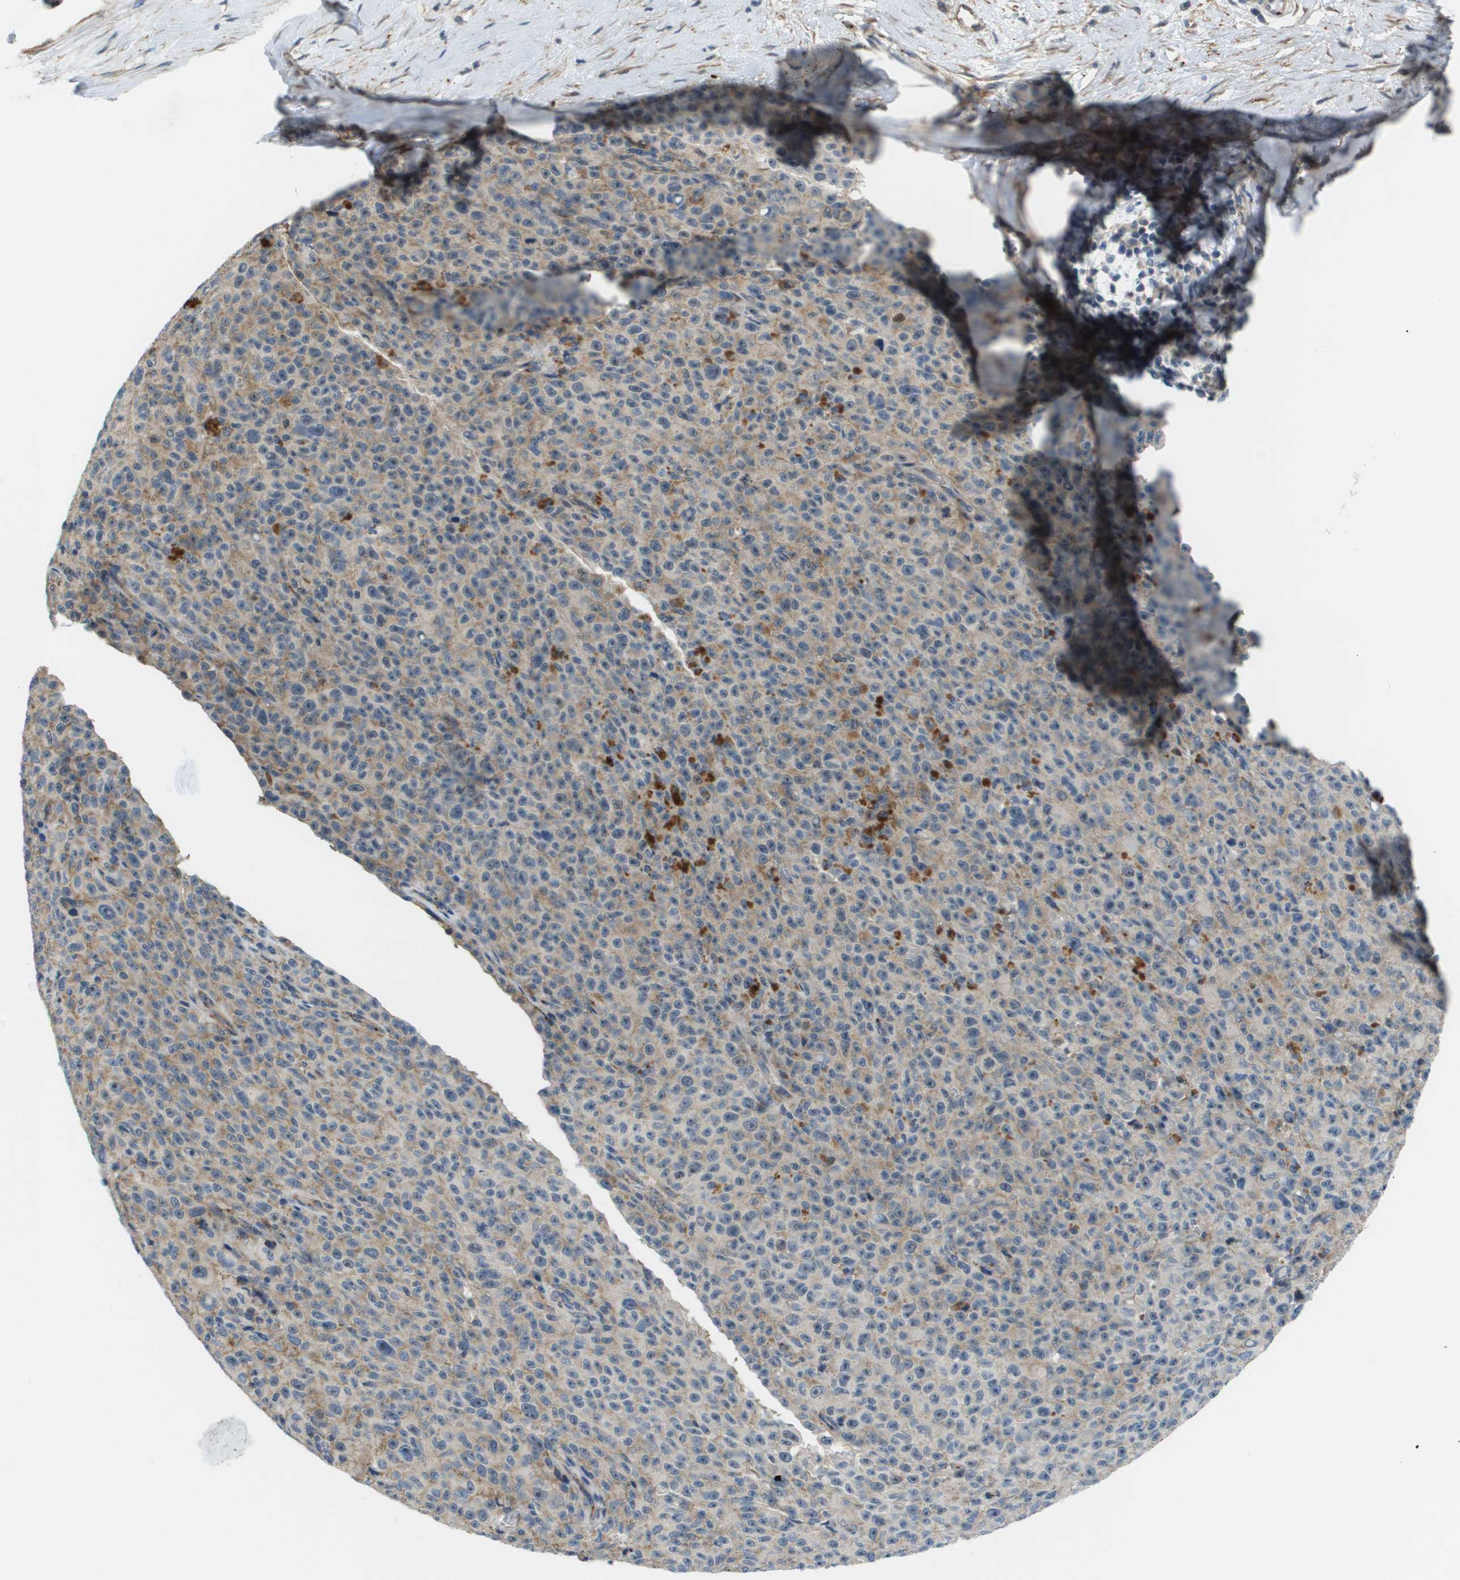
{"staining": {"intensity": "weak", "quantity": "25%-75%", "location": "cytoplasmic/membranous"}, "tissue": "melanoma", "cell_type": "Tumor cells", "image_type": "cancer", "snomed": [{"axis": "morphology", "description": "Malignant melanoma, NOS"}, {"axis": "topography", "description": "Skin"}], "caption": "Immunohistochemistry staining of malignant melanoma, which reveals low levels of weak cytoplasmic/membranous positivity in approximately 25%-75% of tumor cells indicating weak cytoplasmic/membranous protein staining. The staining was performed using DAB (3,3'-diaminobenzidine) (brown) for protein detection and nuclei were counterstained in hematoxylin (blue).", "gene": "OTUD5", "patient": {"sex": "female", "age": 82}}